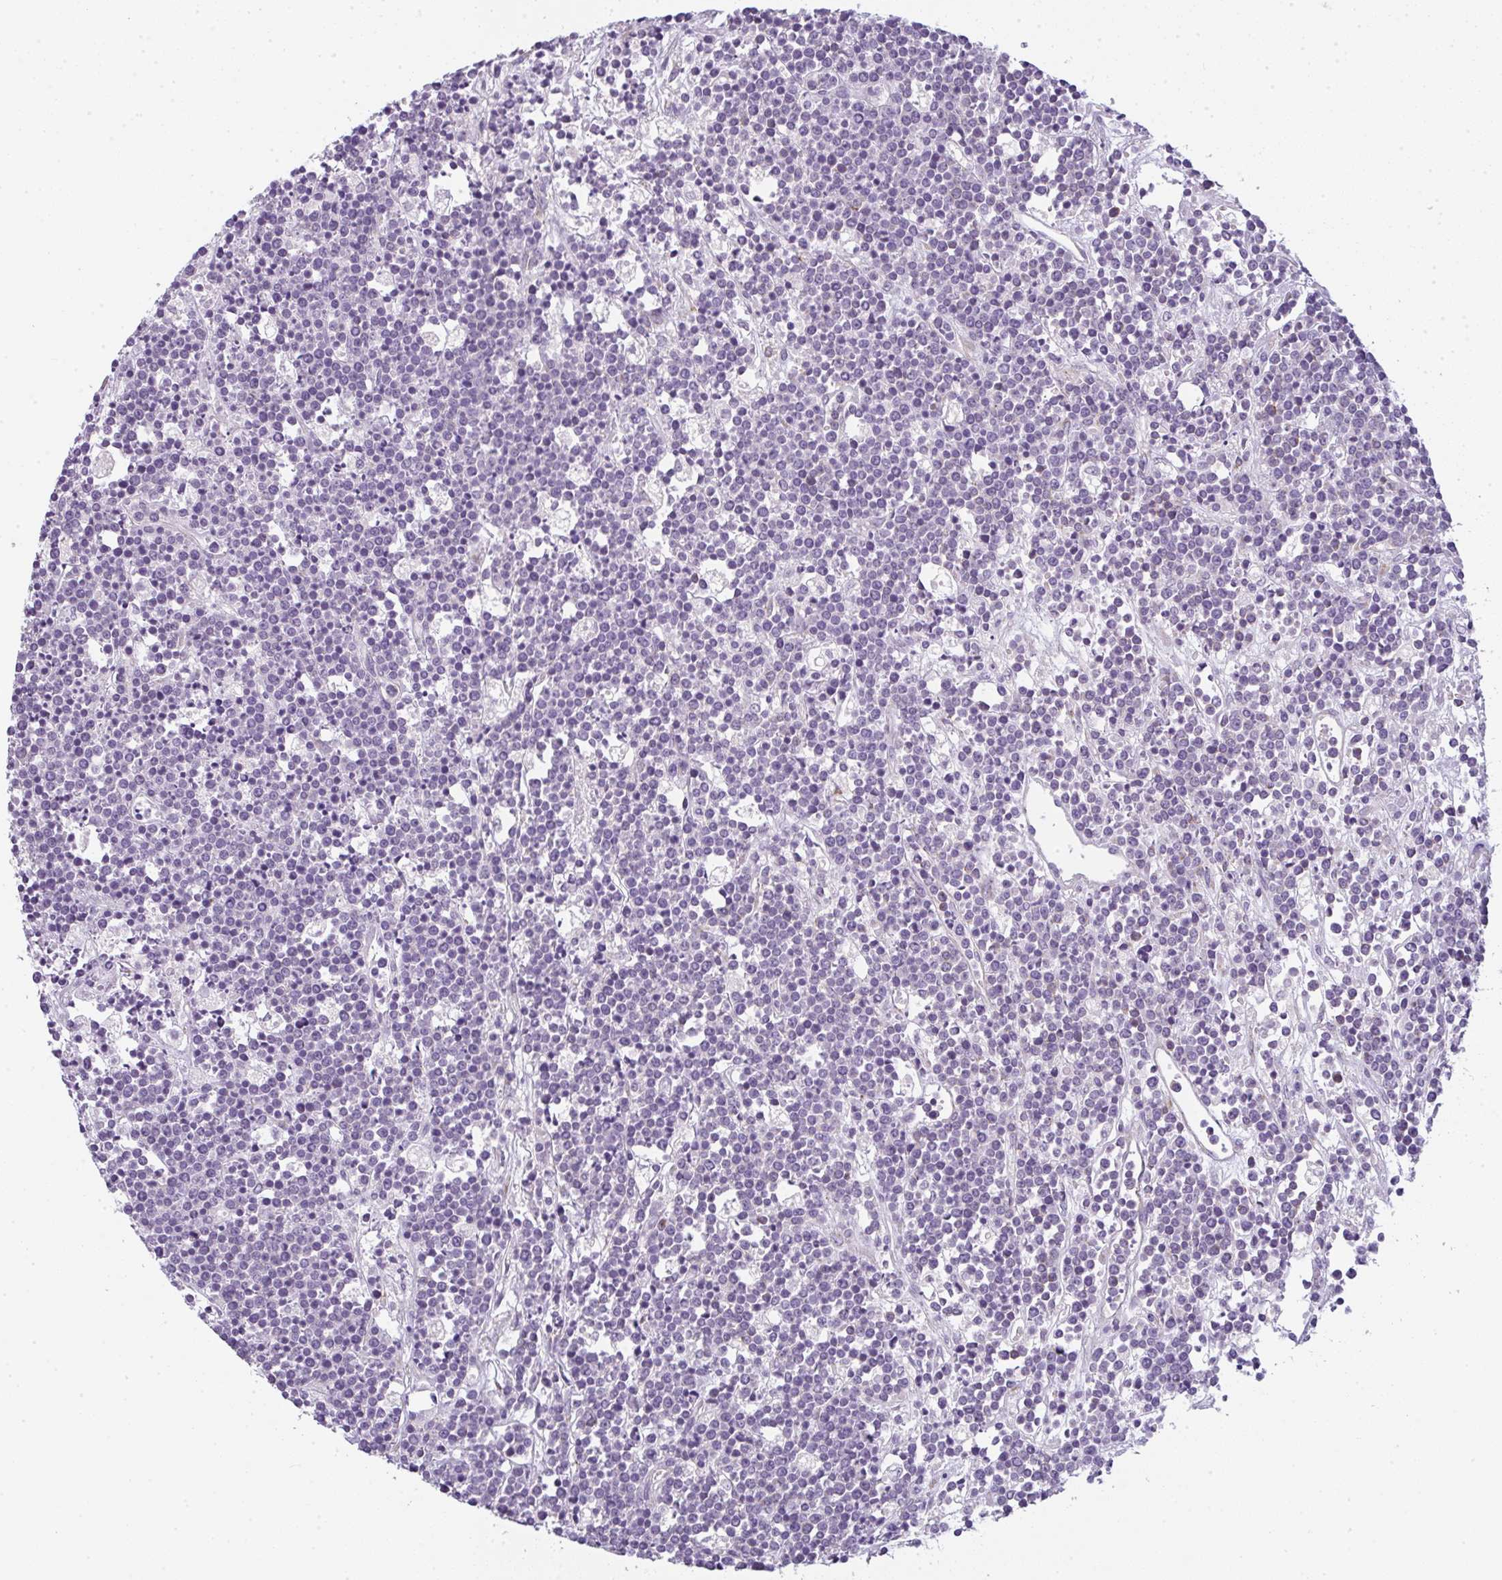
{"staining": {"intensity": "negative", "quantity": "none", "location": "none"}, "tissue": "lymphoma", "cell_type": "Tumor cells", "image_type": "cancer", "snomed": [{"axis": "morphology", "description": "Malignant lymphoma, non-Hodgkin's type, High grade"}, {"axis": "topography", "description": "Ovary"}], "caption": "A histopathology image of malignant lymphoma, non-Hodgkin's type (high-grade) stained for a protein reveals no brown staining in tumor cells.", "gene": "LPAR4", "patient": {"sex": "female", "age": 56}}